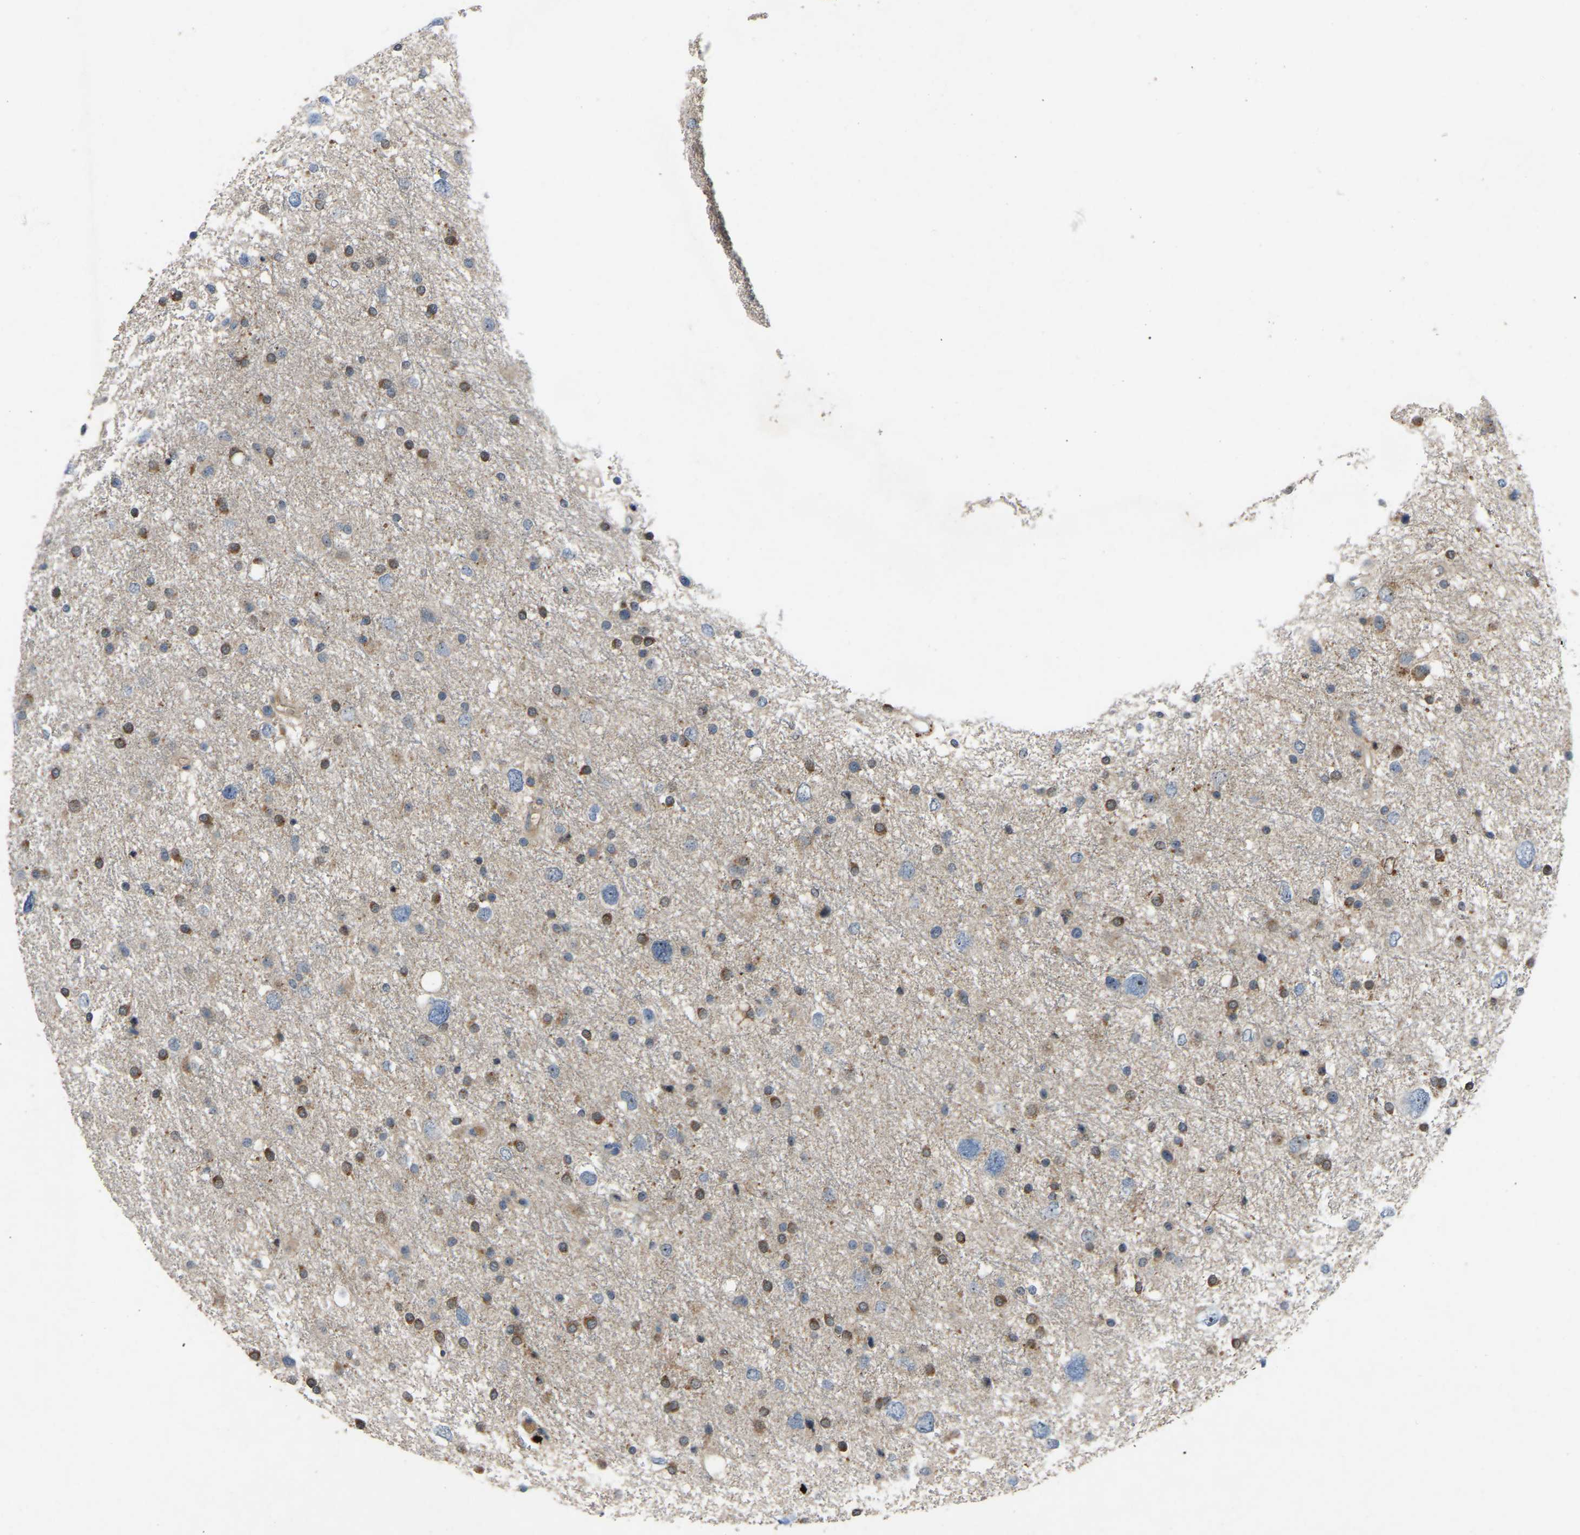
{"staining": {"intensity": "moderate", "quantity": "25%-75%", "location": "cytoplasmic/membranous"}, "tissue": "glioma", "cell_type": "Tumor cells", "image_type": "cancer", "snomed": [{"axis": "morphology", "description": "Glioma, malignant, Low grade"}, {"axis": "topography", "description": "Brain"}], "caption": "IHC photomicrograph of human malignant low-grade glioma stained for a protein (brown), which reveals medium levels of moderate cytoplasmic/membranous staining in approximately 25%-75% of tumor cells.", "gene": "FHIT", "patient": {"sex": "female", "age": 37}}